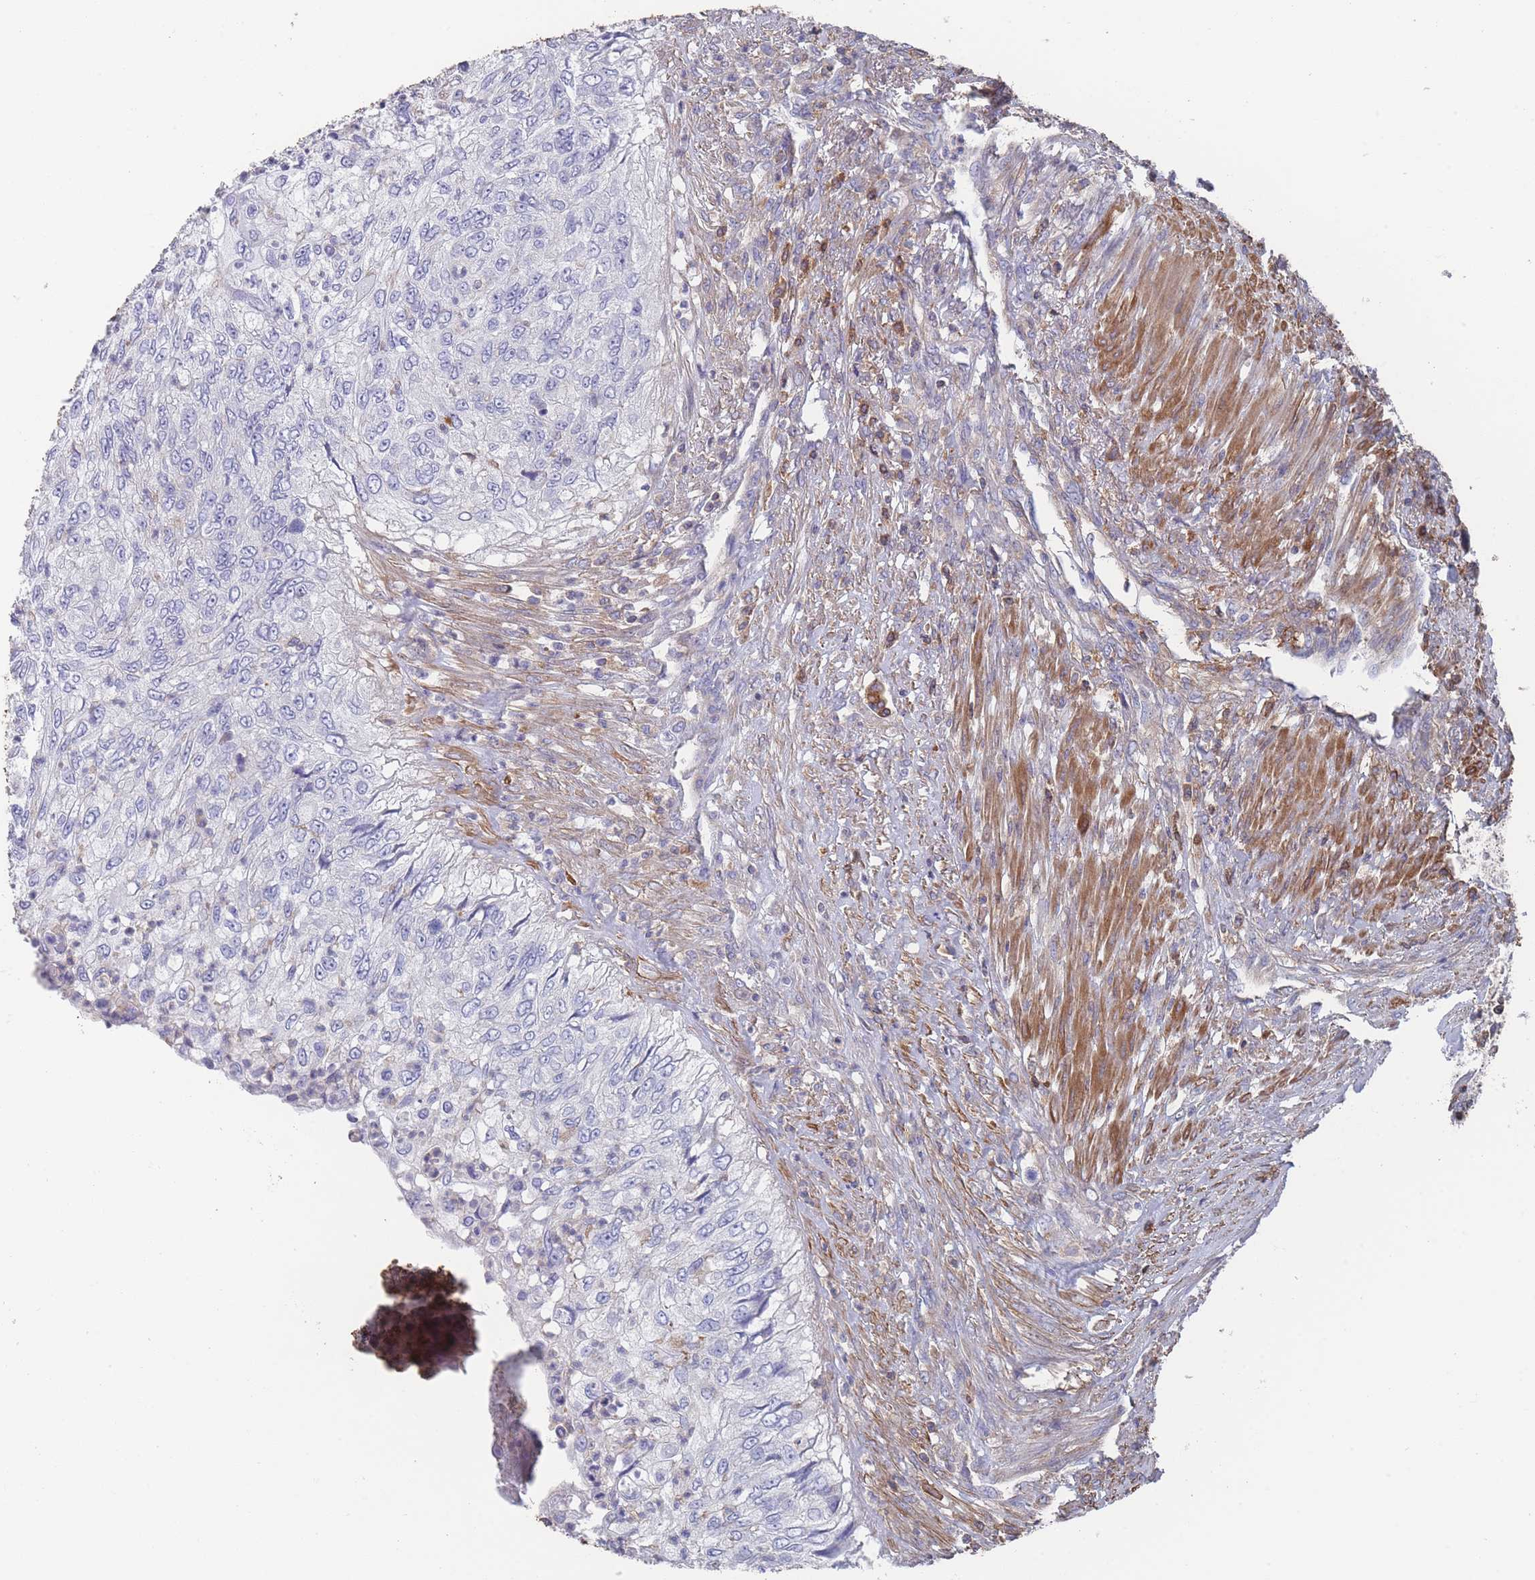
{"staining": {"intensity": "negative", "quantity": "none", "location": "none"}, "tissue": "urothelial cancer", "cell_type": "Tumor cells", "image_type": "cancer", "snomed": [{"axis": "morphology", "description": "Urothelial carcinoma, High grade"}, {"axis": "topography", "description": "Urinary bladder"}], "caption": "The immunohistochemistry (IHC) histopathology image has no significant expression in tumor cells of urothelial cancer tissue. The staining is performed using DAB (3,3'-diaminobenzidine) brown chromogen with nuclei counter-stained in using hematoxylin.", "gene": "SCCPDH", "patient": {"sex": "female", "age": 60}}